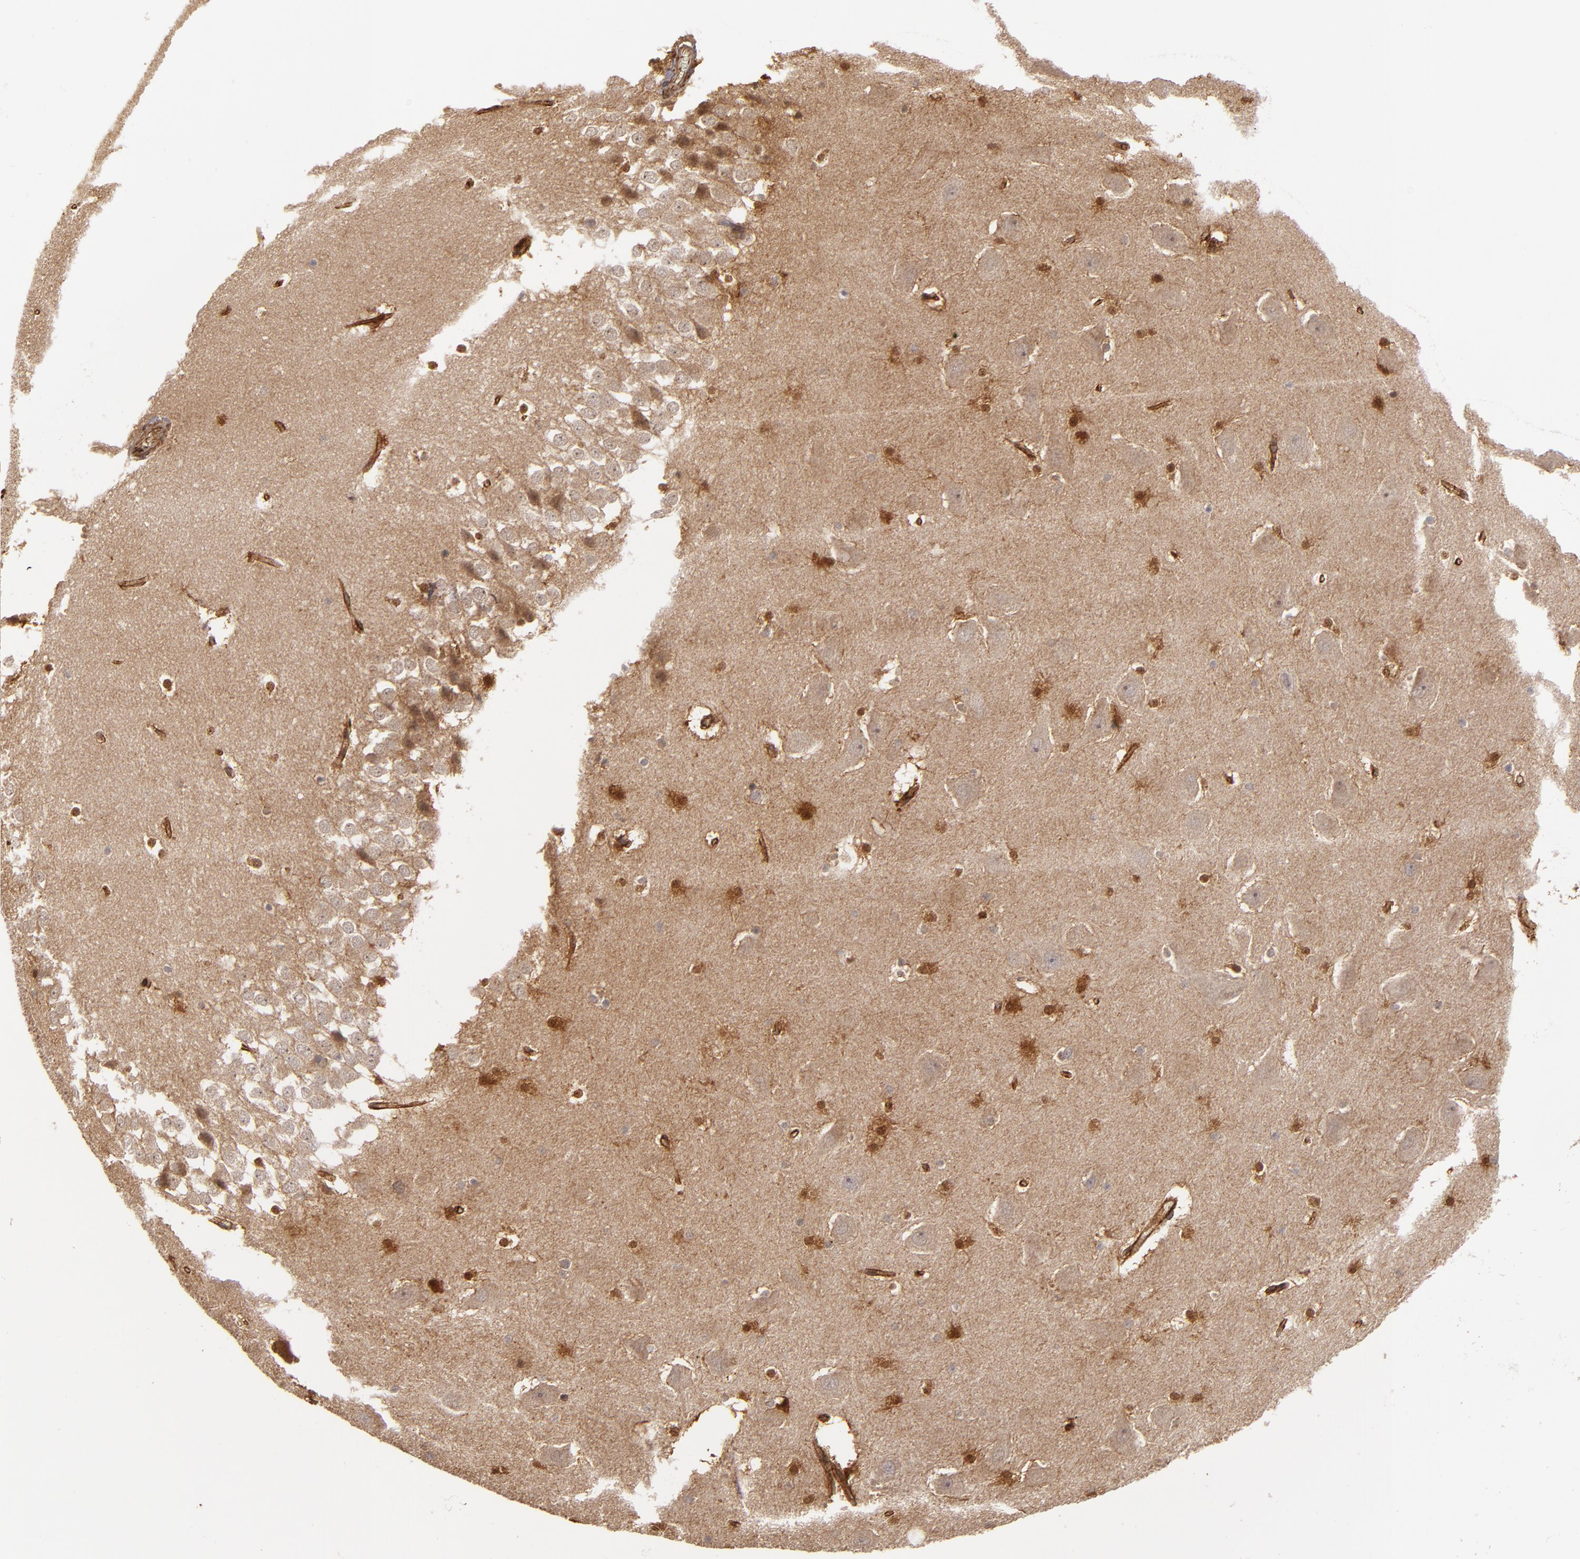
{"staining": {"intensity": "weak", "quantity": ">75%", "location": "cytoplasmic/membranous"}, "tissue": "hippocampus", "cell_type": "Glial cells", "image_type": "normal", "snomed": [{"axis": "morphology", "description": "Normal tissue, NOS"}, {"axis": "topography", "description": "Hippocampus"}], "caption": "Weak cytoplasmic/membranous positivity is seen in approximately >75% of glial cells in benign hippocampus.", "gene": "TJP1", "patient": {"sex": "male", "age": 45}}